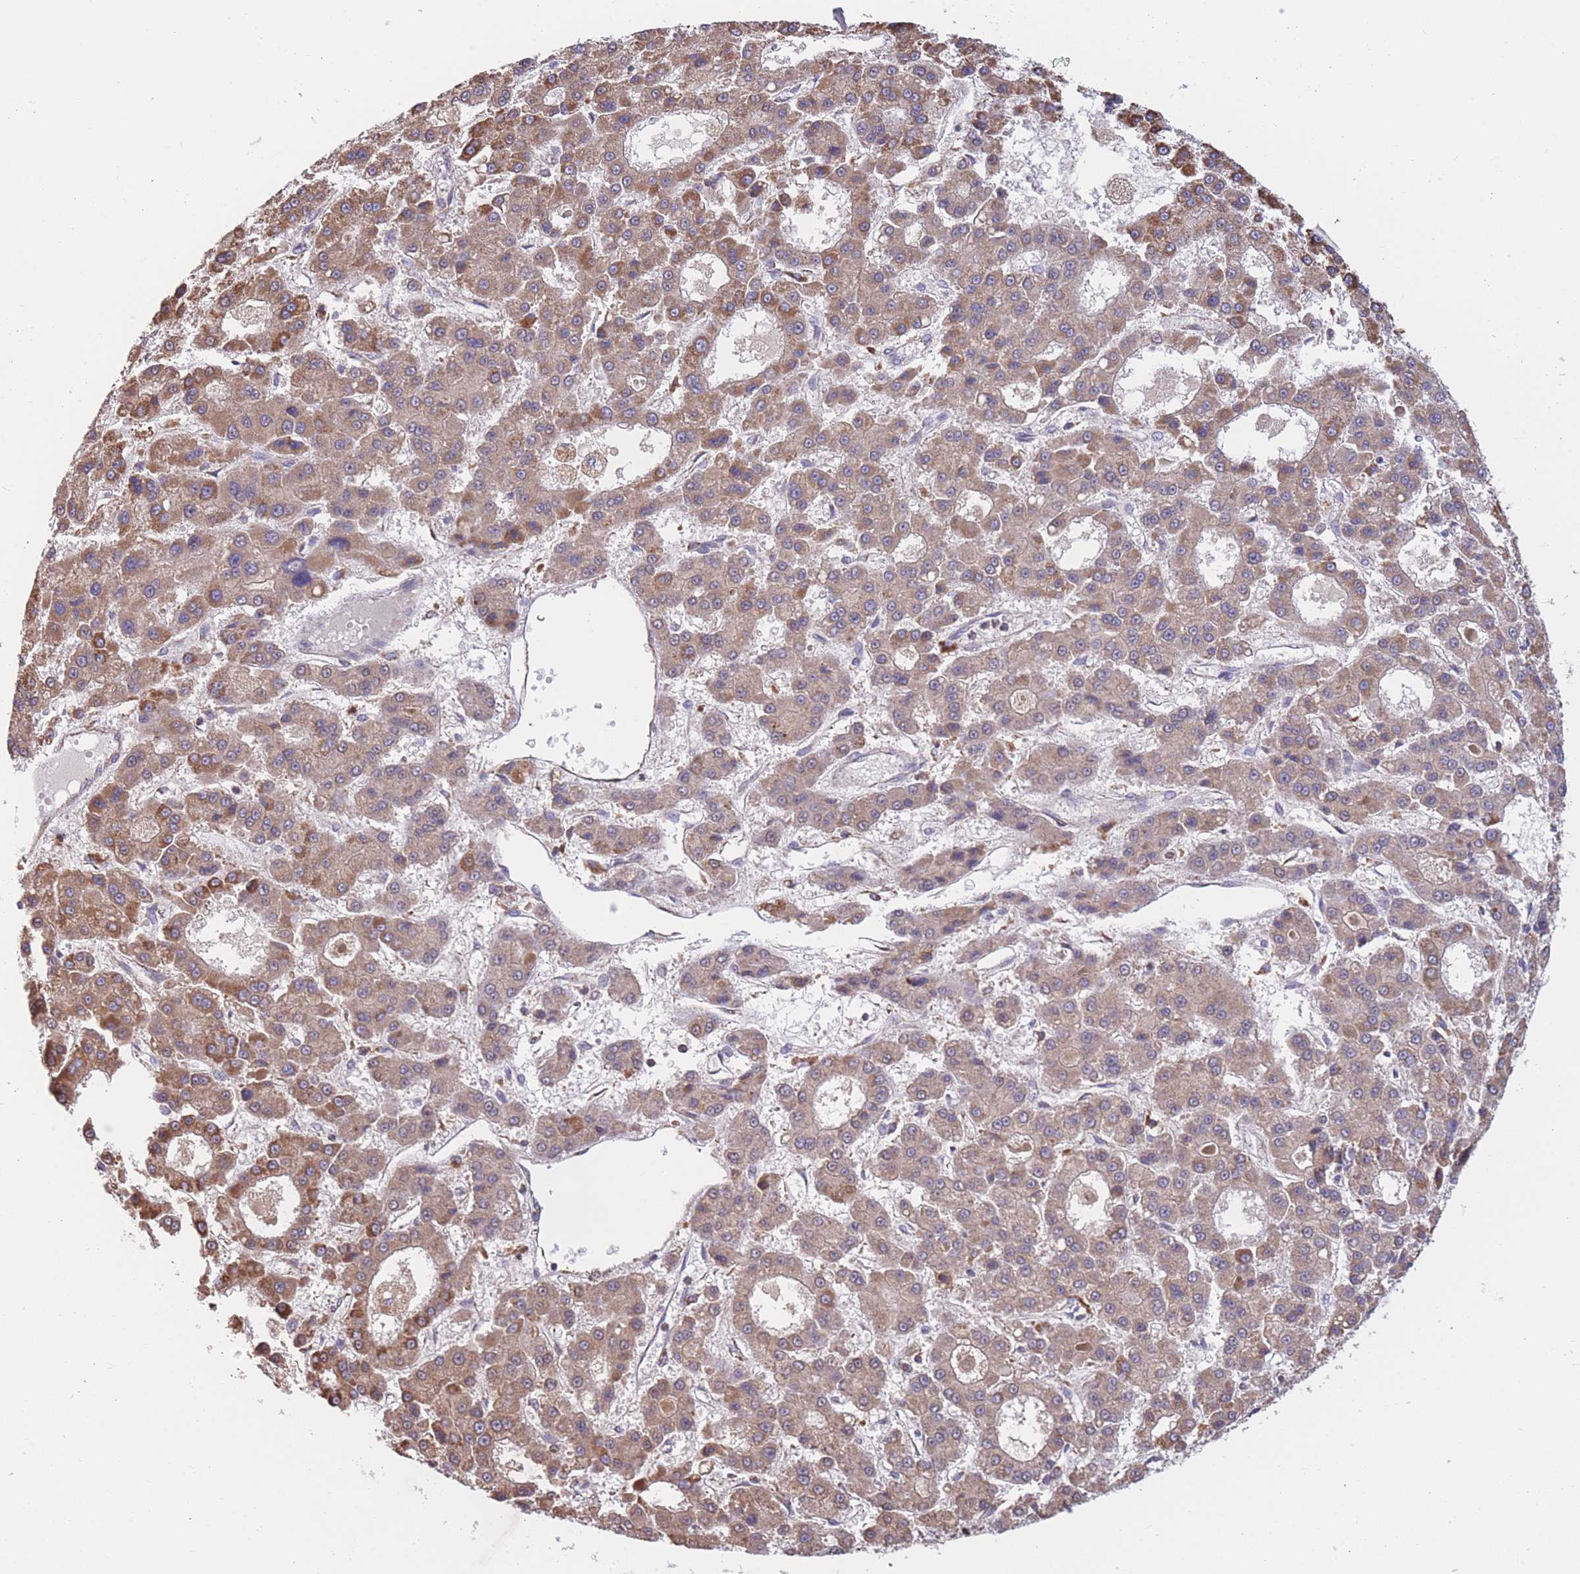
{"staining": {"intensity": "moderate", "quantity": ">75%", "location": "cytoplasmic/membranous"}, "tissue": "liver cancer", "cell_type": "Tumor cells", "image_type": "cancer", "snomed": [{"axis": "morphology", "description": "Carcinoma, Hepatocellular, NOS"}, {"axis": "topography", "description": "Liver"}], "caption": "Liver cancer stained with a brown dye shows moderate cytoplasmic/membranous positive expression in approximately >75% of tumor cells.", "gene": "FKBP8", "patient": {"sex": "male", "age": 70}}